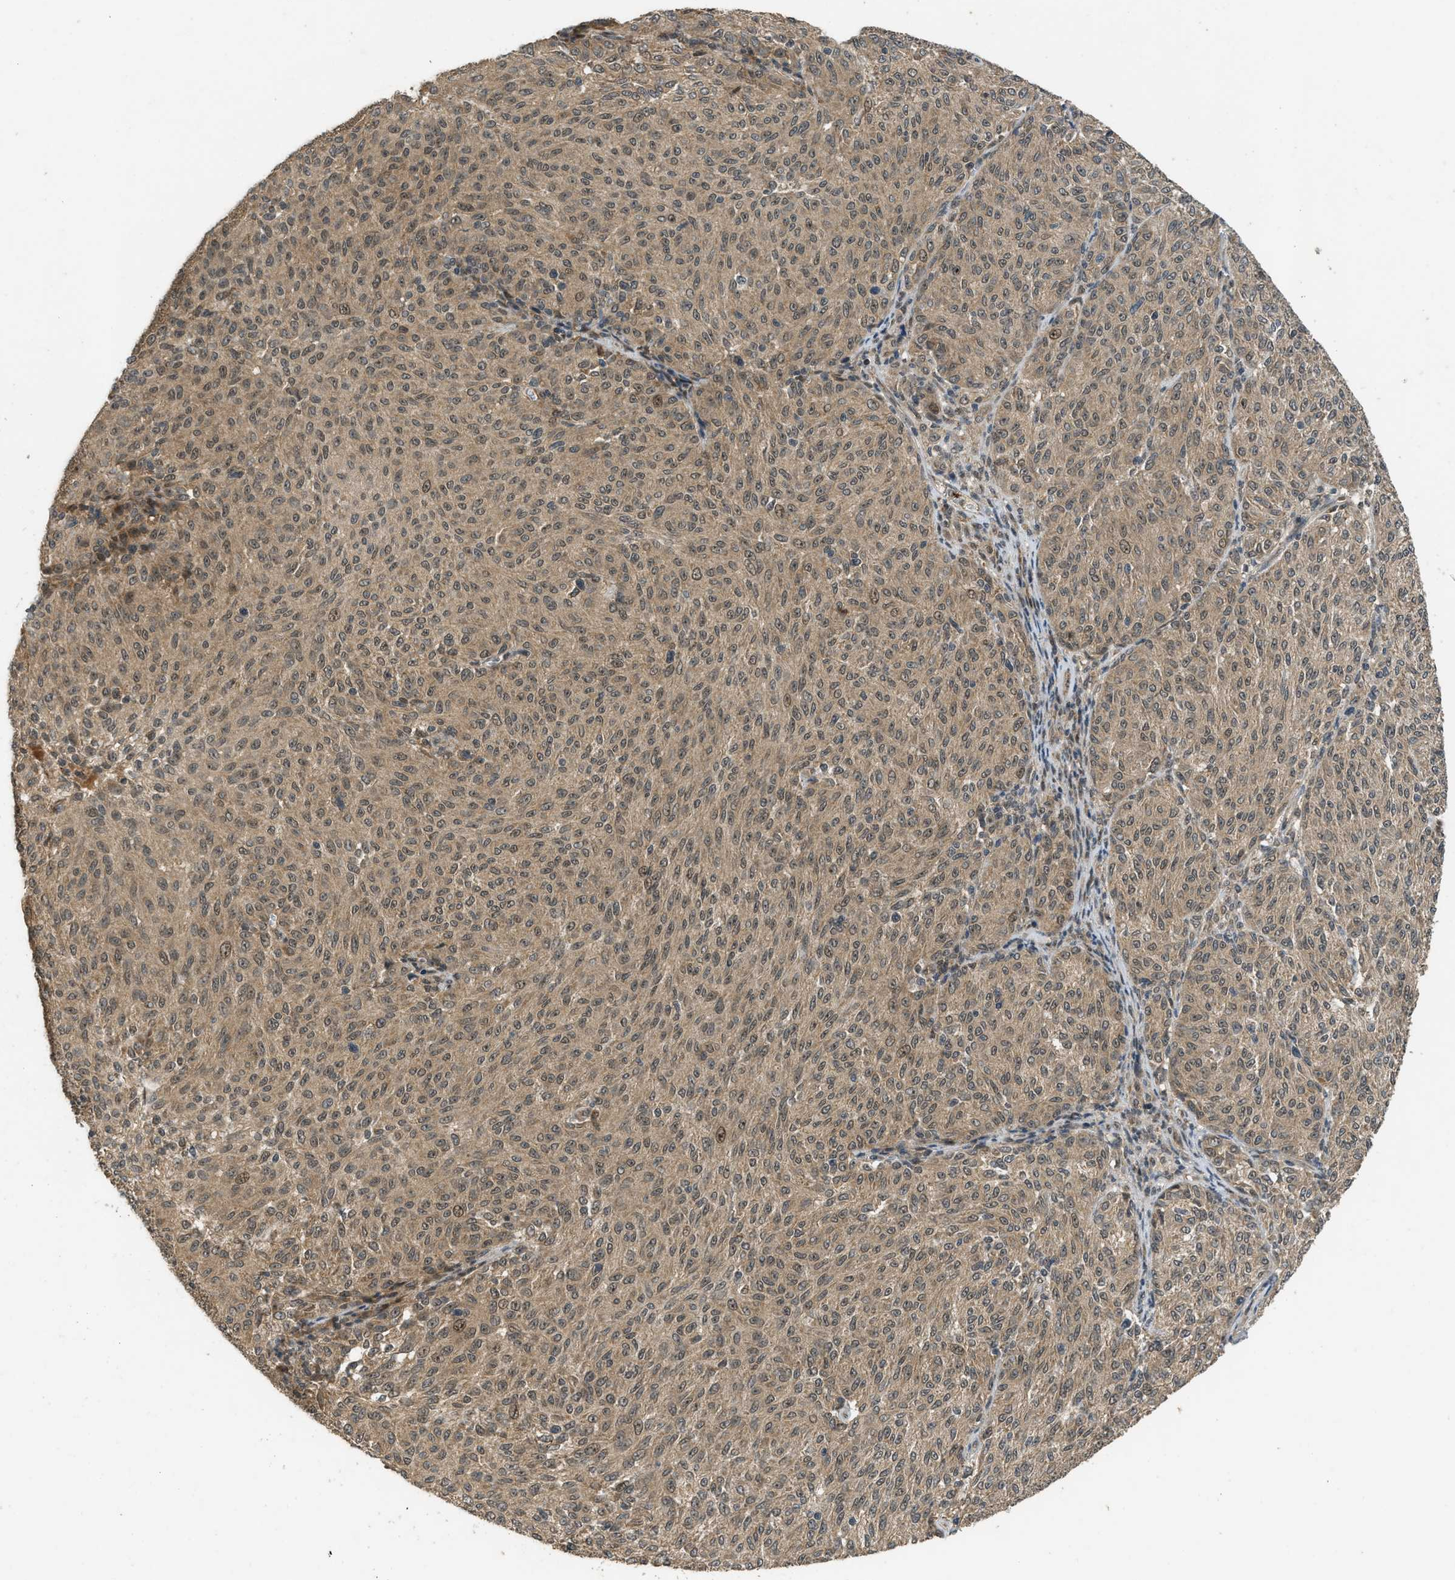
{"staining": {"intensity": "moderate", "quantity": ">75%", "location": "cytoplasmic/membranous,nuclear"}, "tissue": "melanoma", "cell_type": "Tumor cells", "image_type": "cancer", "snomed": [{"axis": "morphology", "description": "Malignant melanoma, NOS"}, {"axis": "topography", "description": "Skin"}], "caption": "This micrograph exhibits immunohistochemistry staining of human melanoma, with medium moderate cytoplasmic/membranous and nuclear expression in approximately >75% of tumor cells.", "gene": "GET1", "patient": {"sex": "female", "age": 72}}